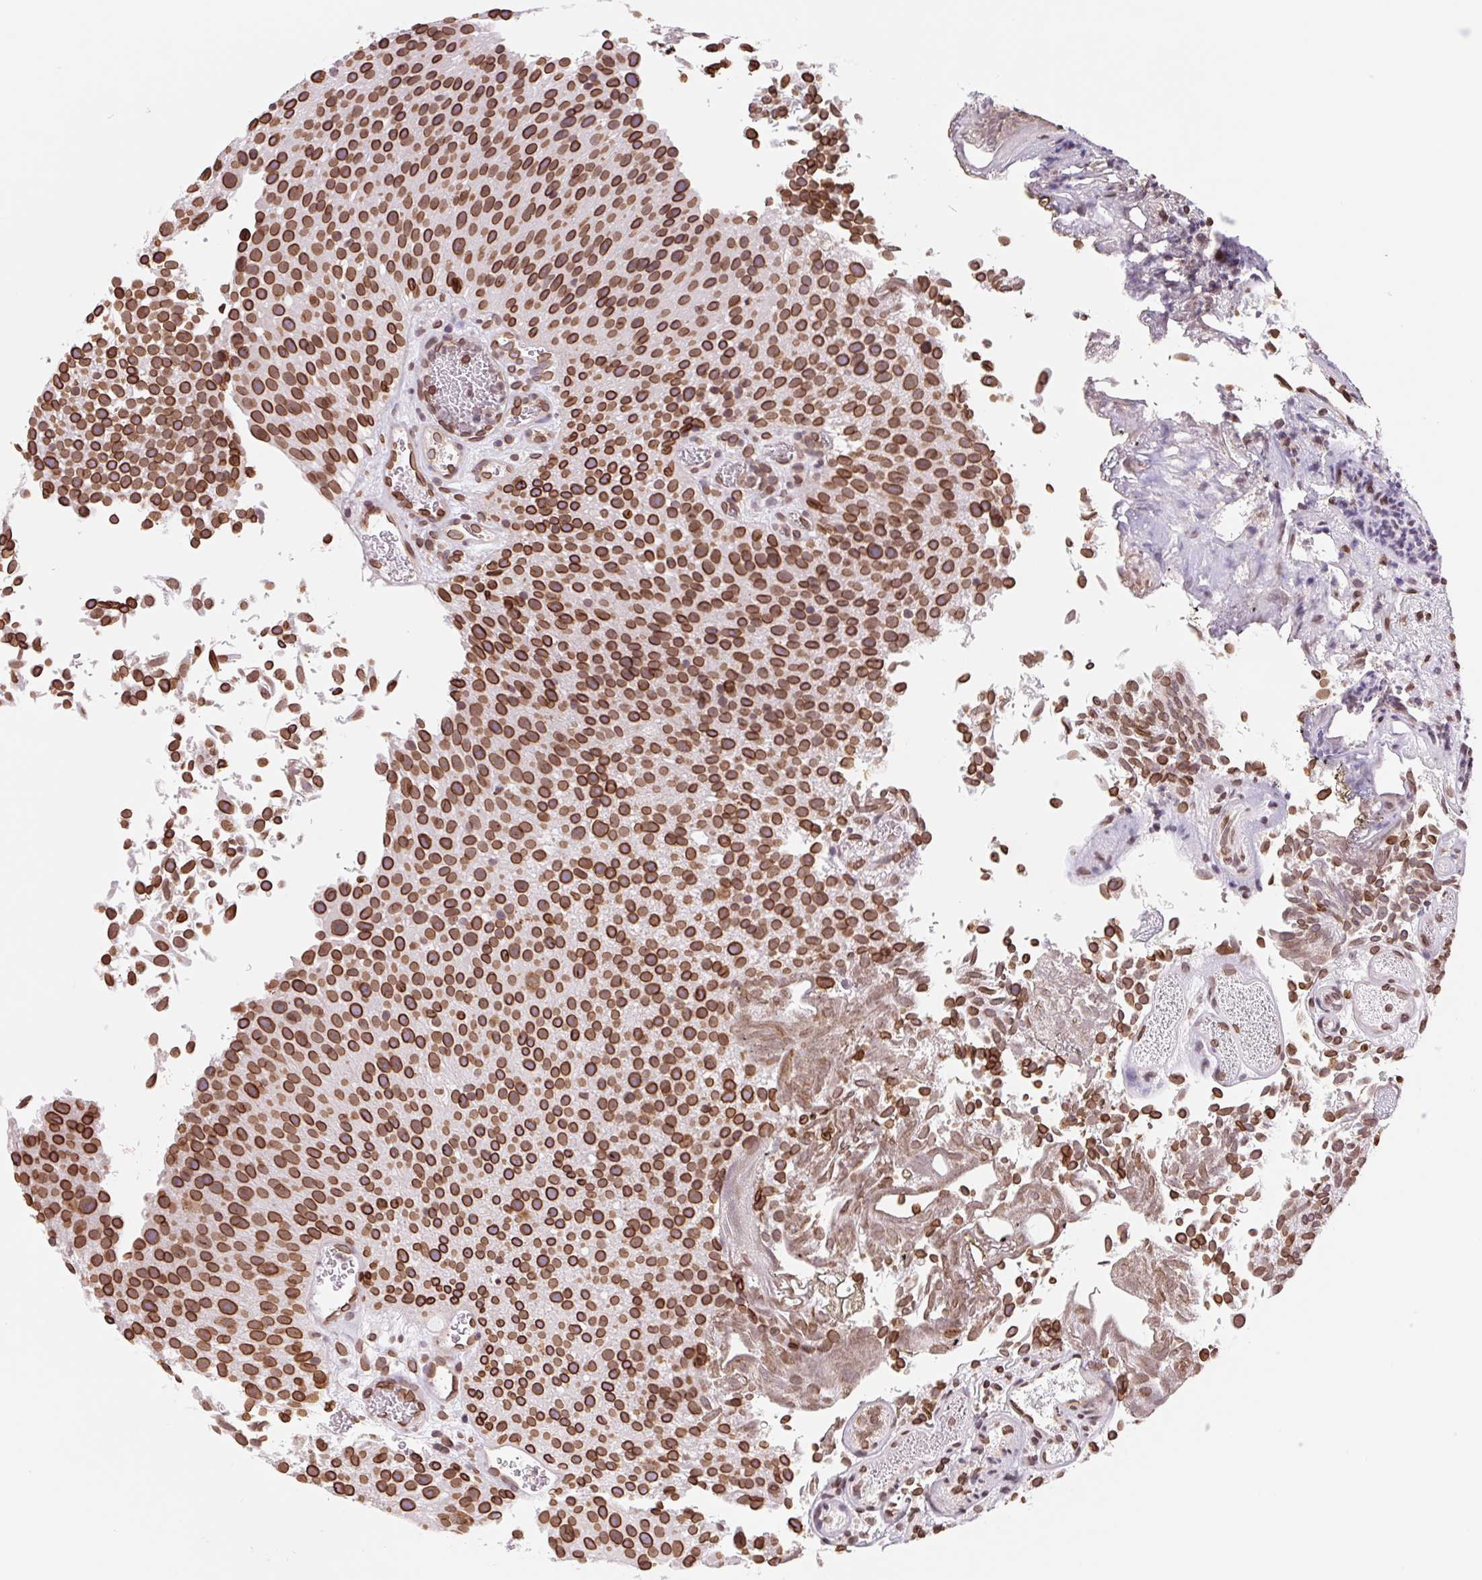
{"staining": {"intensity": "strong", "quantity": ">75%", "location": "cytoplasmic/membranous,nuclear"}, "tissue": "urothelial cancer", "cell_type": "Tumor cells", "image_type": "cancer", "snomed": [{"axis": "morphology", "description": "Urothelial carcinoma, Low grade"}, {"axis": "topography", "description": "Urinary bladder"}], "caption": "Immunohistochemistry micrograph of neoplastic tissue: urothelial carcinoma (low-grade) stained using IHC exhibits high levels of strong protein expression localized specifically in the cytoplasmic/membranous and nuclear of tumor cells, appearing as a cytoplasmic/membranous and nuclear brown color.", "gene": "LMNB2", "patient": {"sex": "female", "age": 79}}